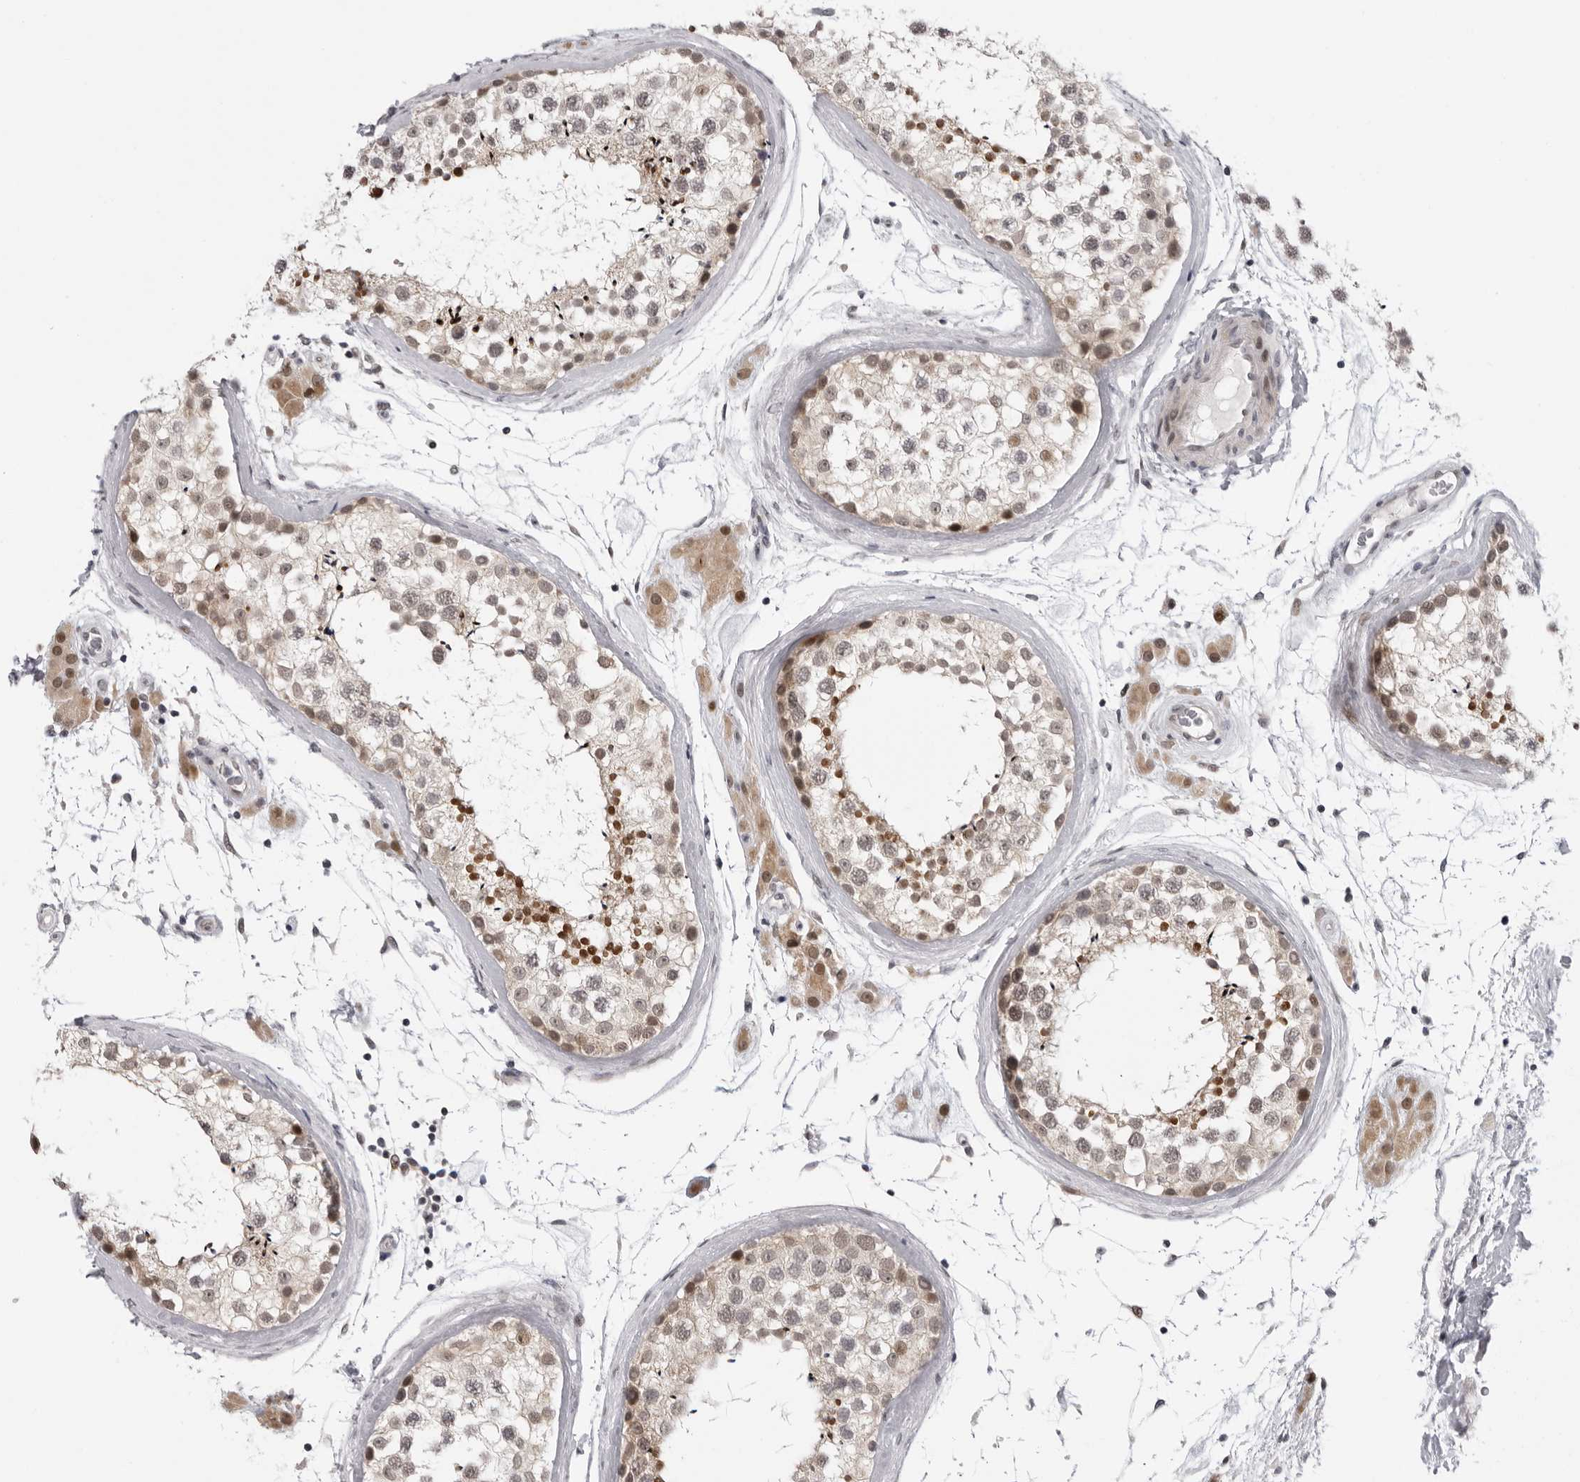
{"staining": {"intensity": "moderate", "quantity": ">75%", "location": "cytoplasmic/membranous,nuclear"}, "tissue": "testis", "cell_type": "Cells in seminiferous ducts", "image_type": "normal", "snomed": [{"axis": "morphology", "description": "Normal tissue, NOS"}, {"axis": "topography", "description": "Testis"}], "caption": "Moderate cytoplasmic/membranous,nuclear positivity for a protein is seen in approximately >75% of cells in seminiferous ducts of unremarkable testis using immunohistochemistry (IHC).", "gene": "ALPK2", "patient": {"sex": "male", "age": 46}}